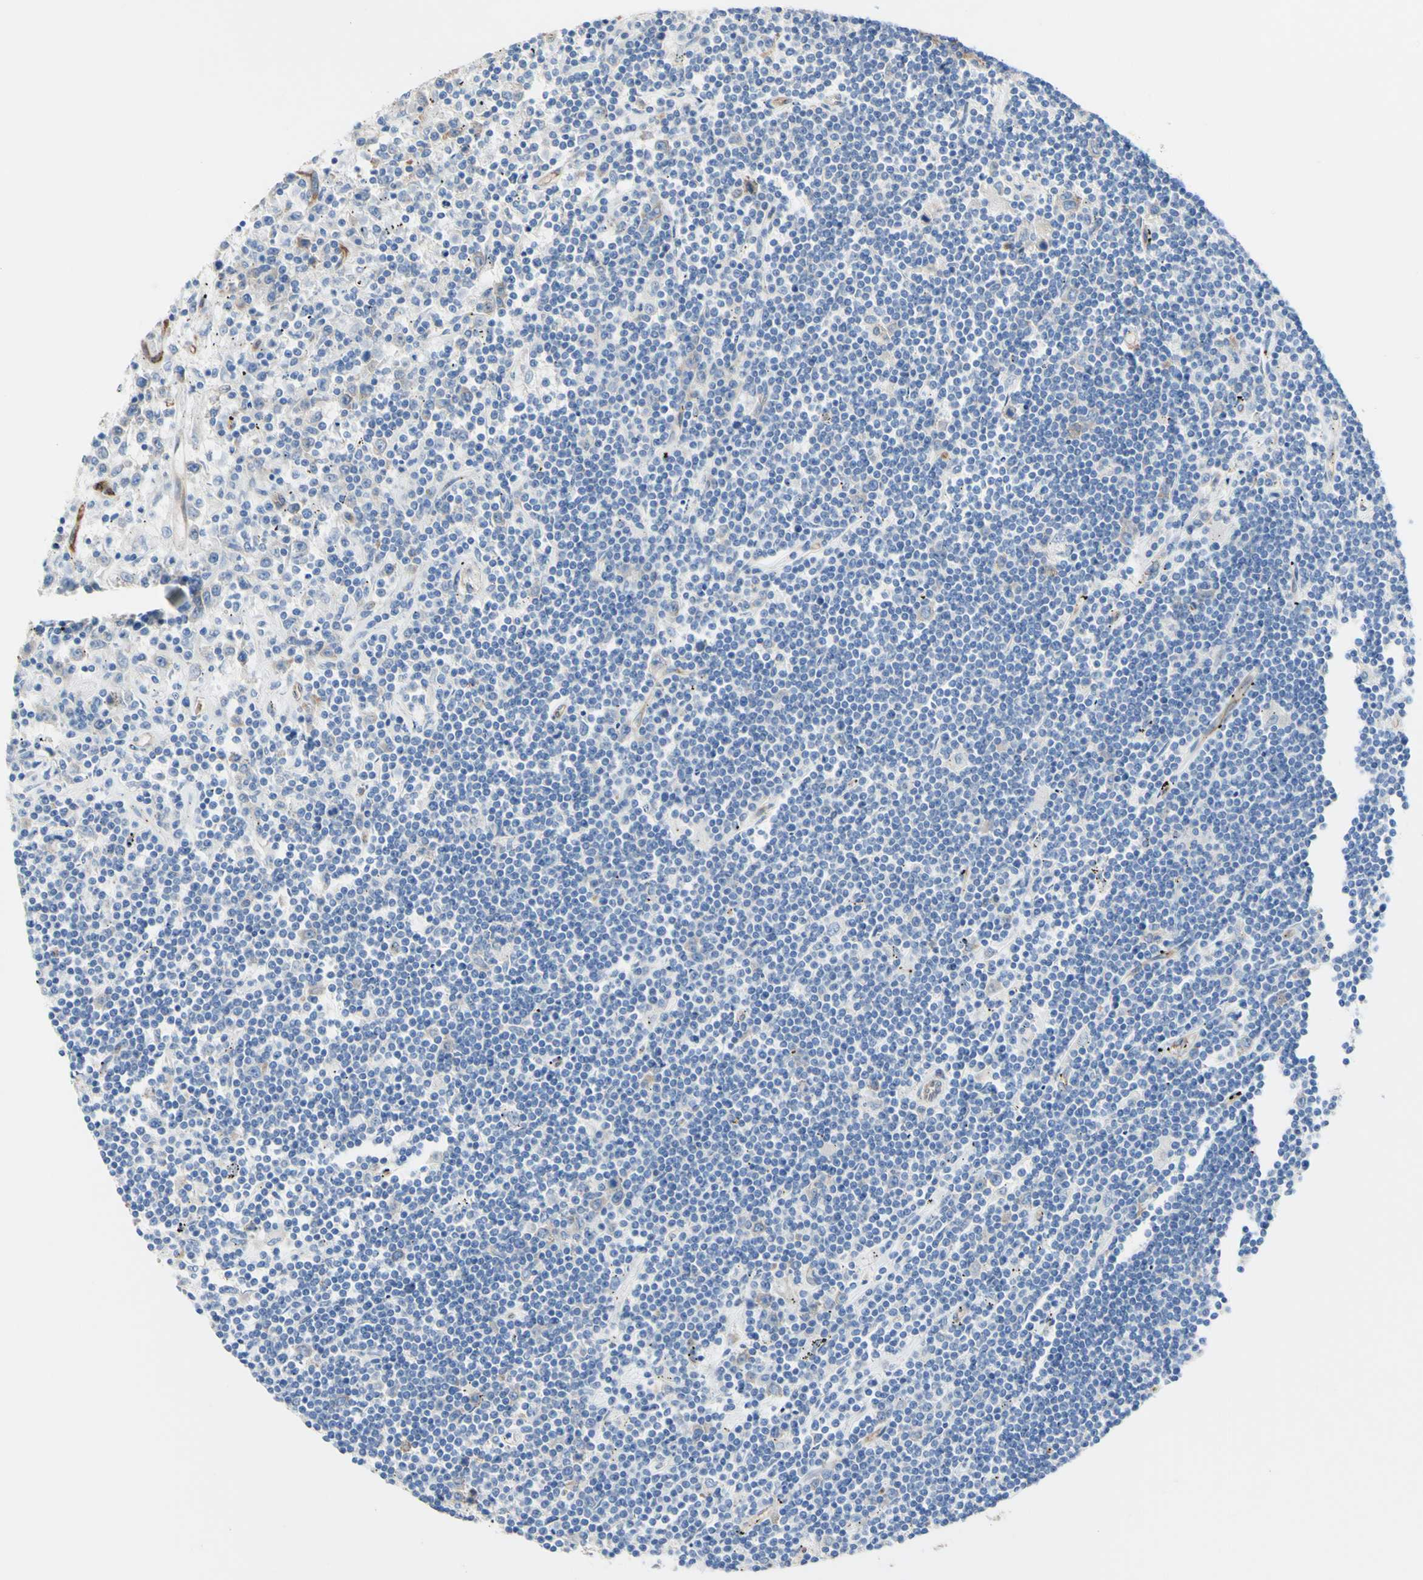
{"staining": {"intensity": "moderate", "quantity": "<25%", "location": "cytoplasmic/membranous"}, "tissue": "lymphoma", "cell_type": "Tumor cells", "image_type": "cancer", "snomed": [{"axis": "morphology", "description": "Malignant lymphoma, non-Hodgkin's type, Low grade"}, {"axis": "topography", "description": "Spleen"}], "caption": "Malignant lymphoma, non-Hodgkin's type (low-grade) was stained to show a protein in brown. There is low levels of moderate cytoplasmic/membranous expression in about <25% of tumor cells. Using DAB (3,3'-diaminobenzidine) (brown) and hematoxylin (blue) stains, captured at high magnification using brightfield microscopy.", "gene": "LRIG3", "patient": {"sex": "male", "age": 76}}